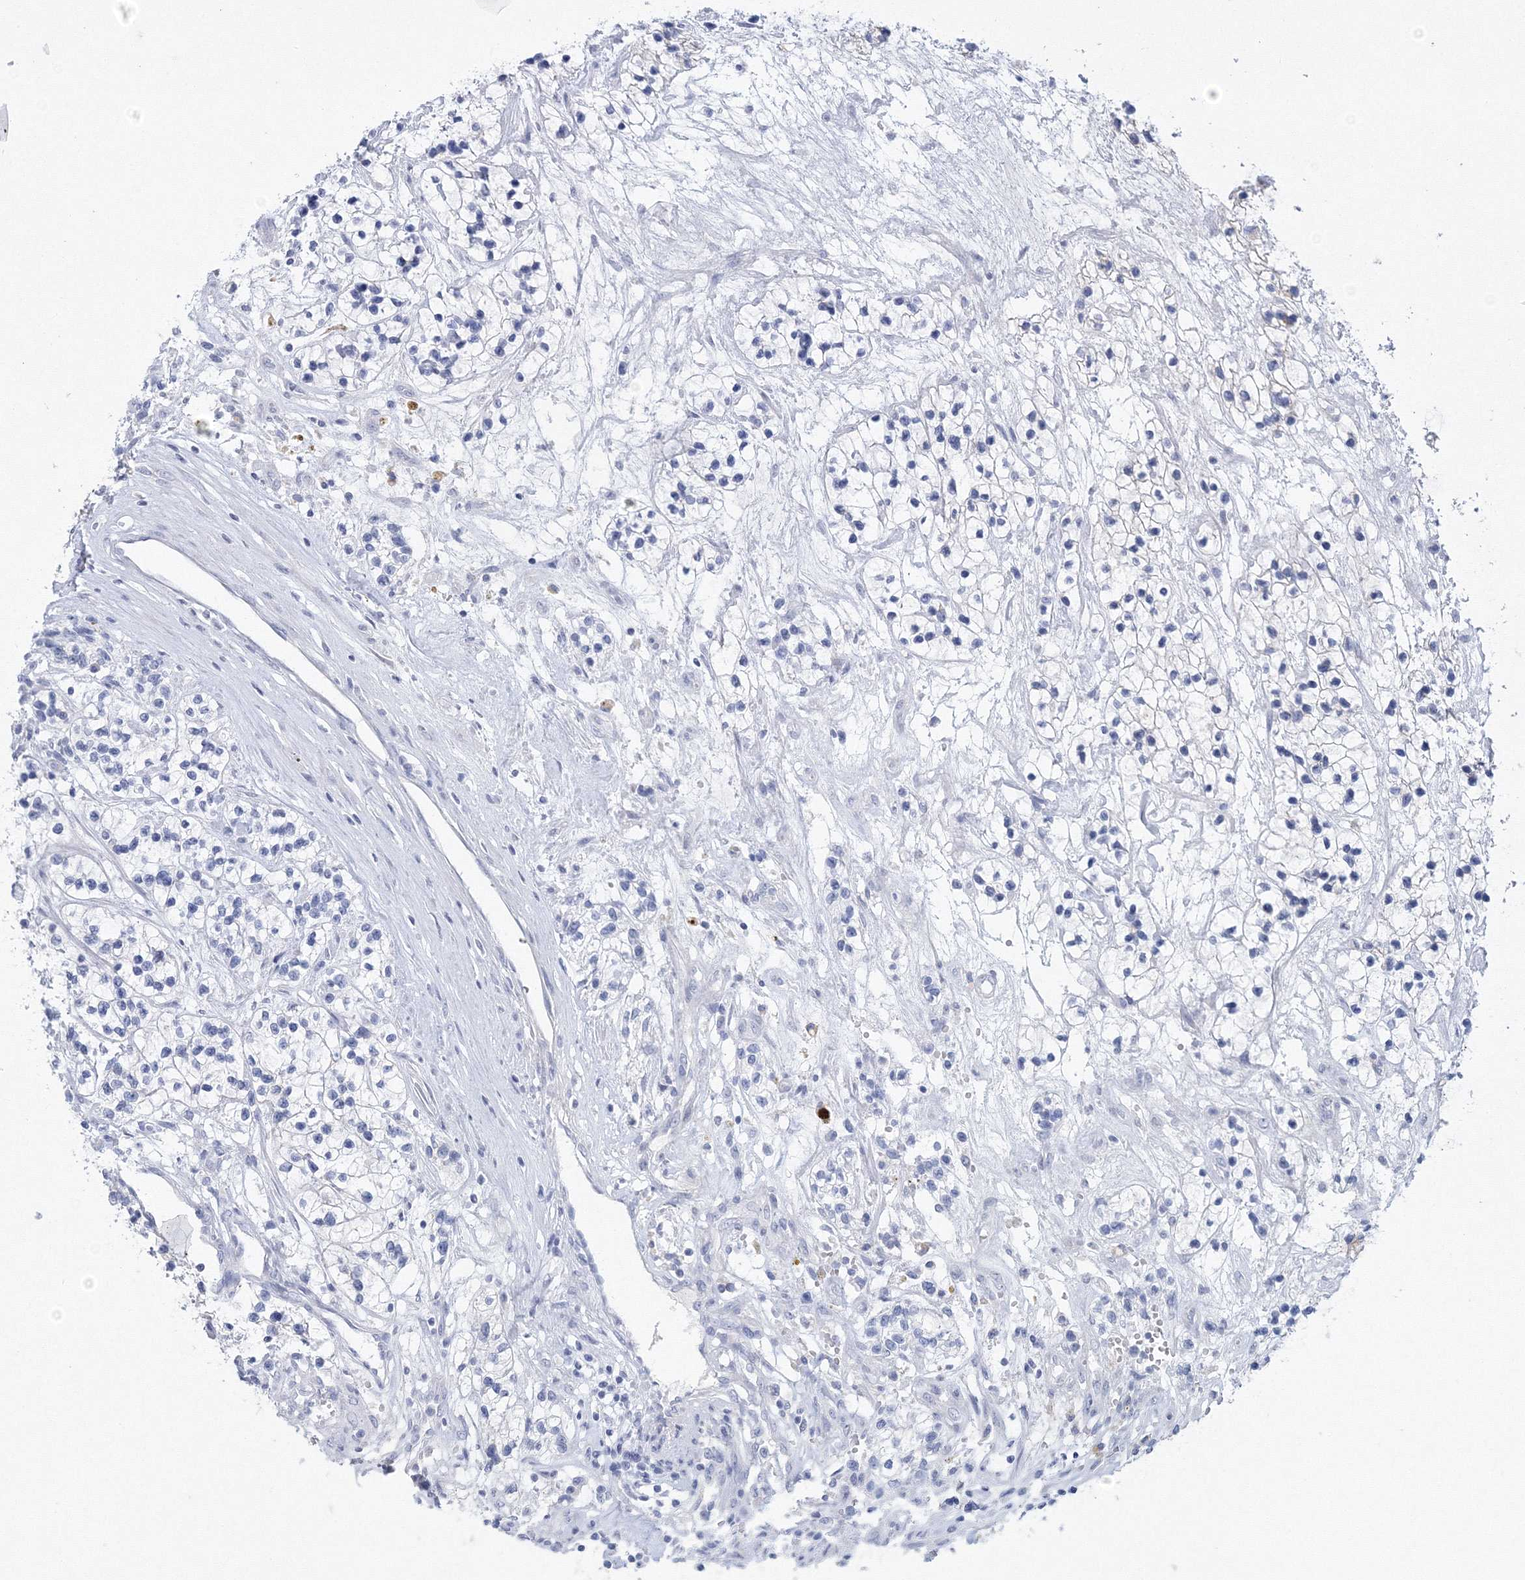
{"staining": {"intensity": "negative", "quantity": "none", "location": "none"}, "tissue": "renal cancer", "cell_type": "Tumor cells", "image_type": "cancer", "snomed": [{"axis": "morphology", "description": "Adenocarcinoma, NOS"}, {"axis": "topography", "description": "Kidney"}], "caption": "This is a image of immunohistochemistry (IHC) staining of adenocarcinoma (renal), which shows no expression in tumor cells. Nuclei are stained in blue.", "gene": "NIPAL1", "patient": {"sex": "female", "age": 57}}